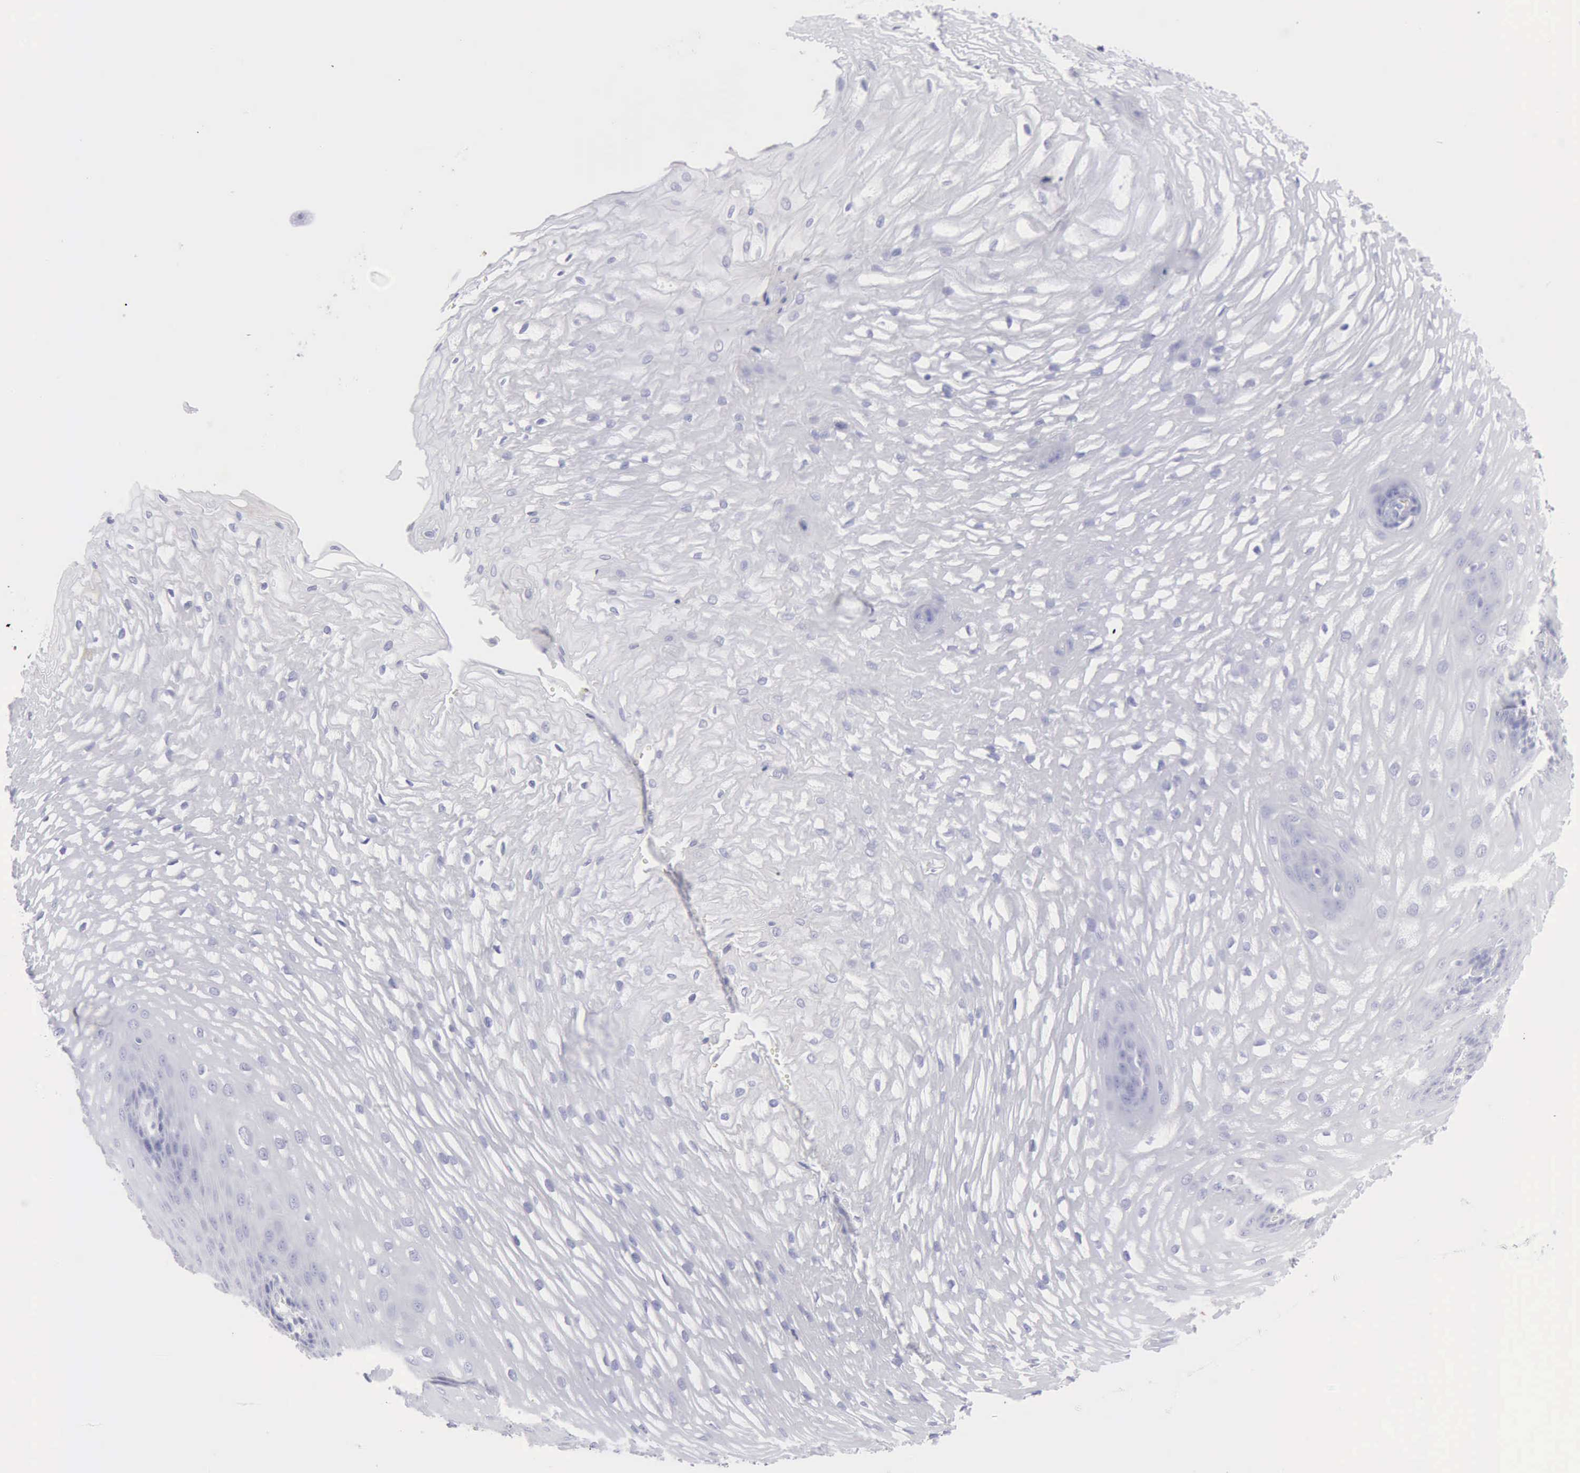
{"staining": {"intensity": "moderate", "quantity": "<25%", "location": "cytoplasmic/membranous"}, "tissue": "esophagus", "cell_type": "Squamous epithelial cells", "image_type": "normal", "snomed": [{"axis": "morphology", "description": "Normal tissue, NOS"}, {"axis": "morphology", "description": "Adenocarcinoma, NOS"}, {"axis": "topography", "description": "Esophagus"}, {"axis": "topography", "description": "Stomach"}], "caption": "Approximately <25% of squamous epithelial cells in unremarkable esophagus exhibit moderate cytoplasmic/membranous protein positivity as visualized by brown immunohistochemical staining.", "gene": "KRT10", "patient": {"sex": "male", "age": 62}}